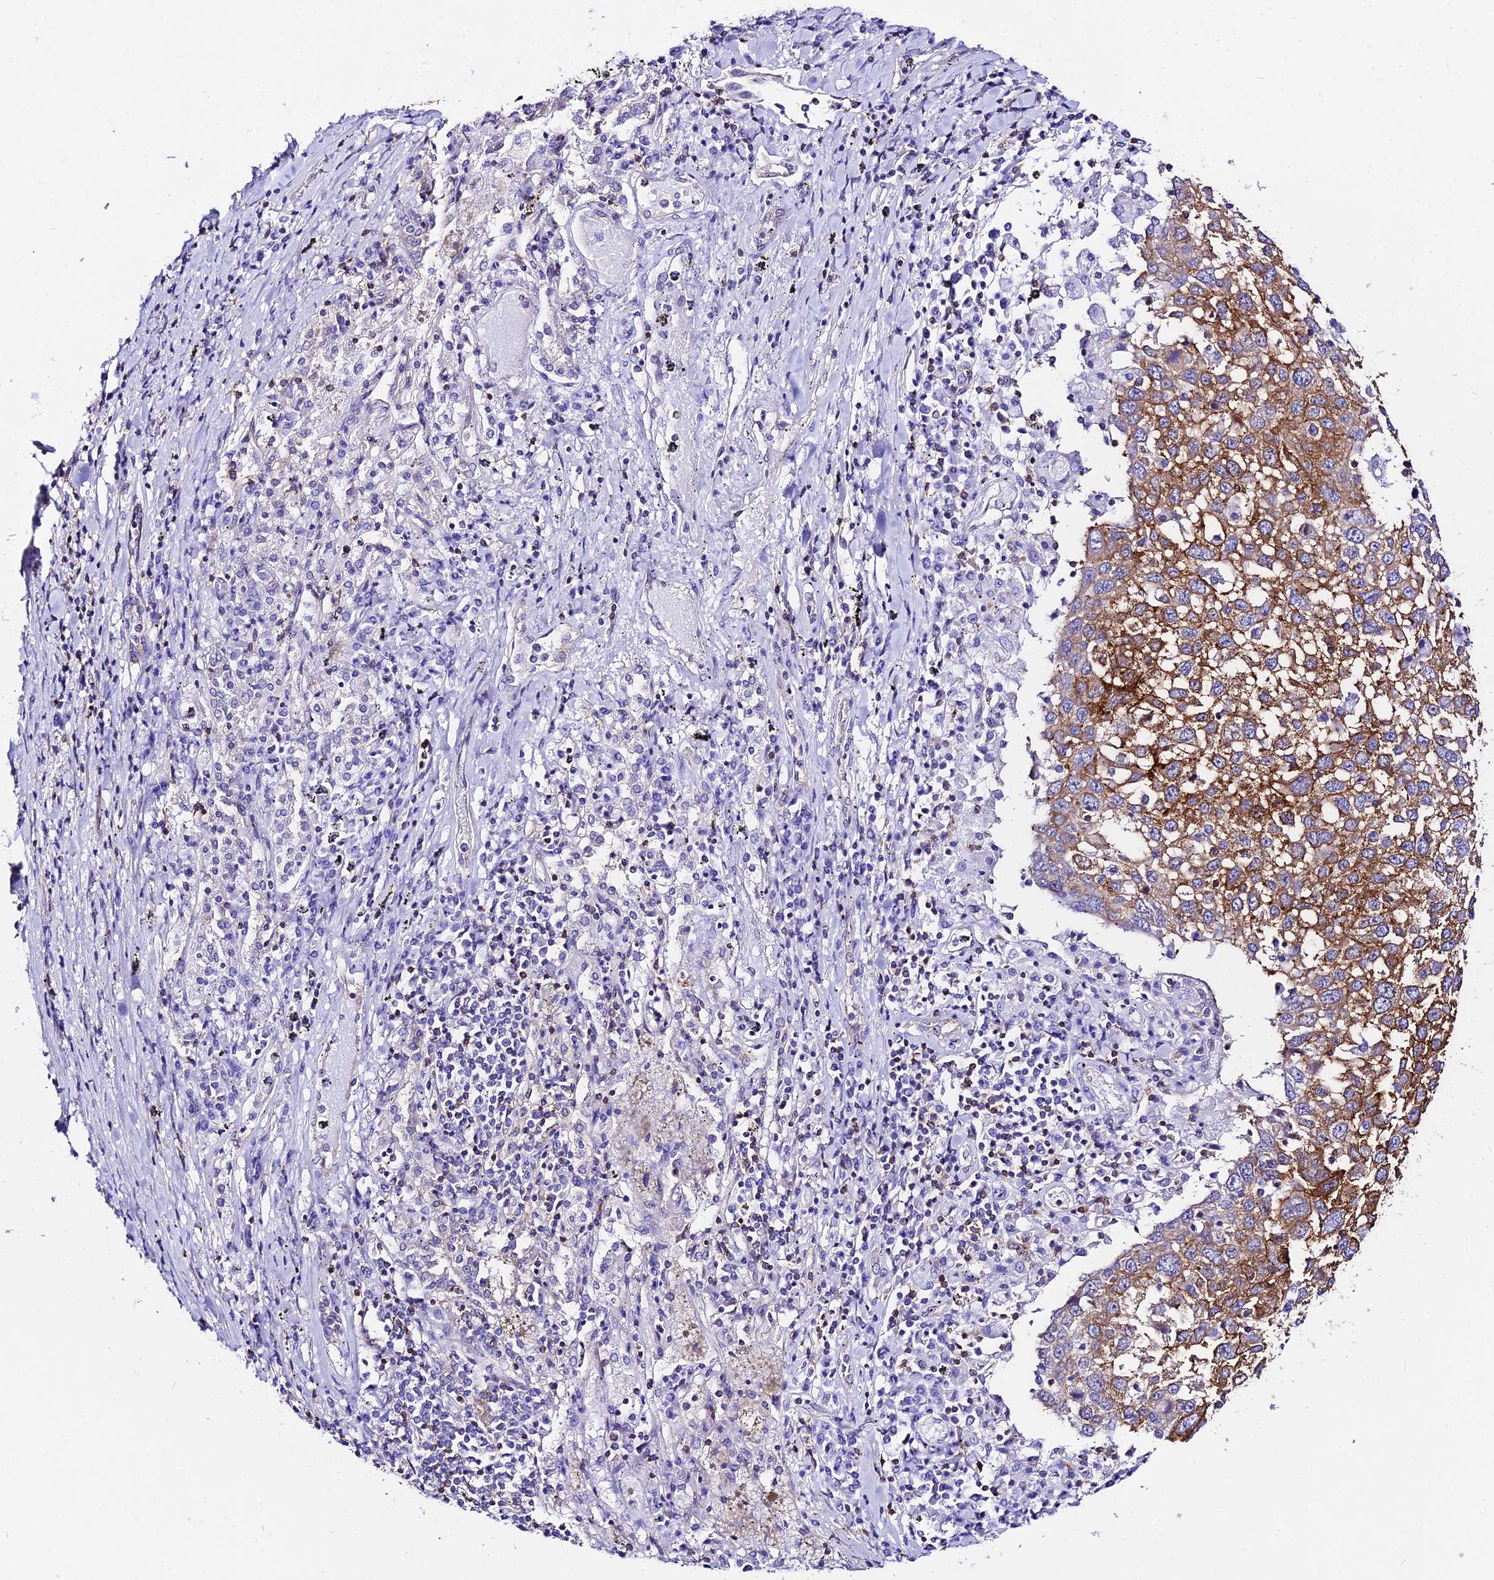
{"staining": {"intensity": "moderate", "quantity": ">75%", "location": "cytoplasmic/membranous"}, "tissue": "lung cancer", "cell_type": "Tumor cells", "image_type": "cancer", "snomed": [{"axis": "morphology", "description": "Squamous cell carcinoma, NOS"}, {"axis": "topography", "description": "Lung"}], "caption": "Lung squamous cell carcinoma stained for a protein exhibits moderate cytoplasmic/membranous positivity in tumor cells. (DAB = brown stain, brightfield microscopy at high magnification).", "gene": "S100A16", "patient": {"sex": "male", "age": 65}}